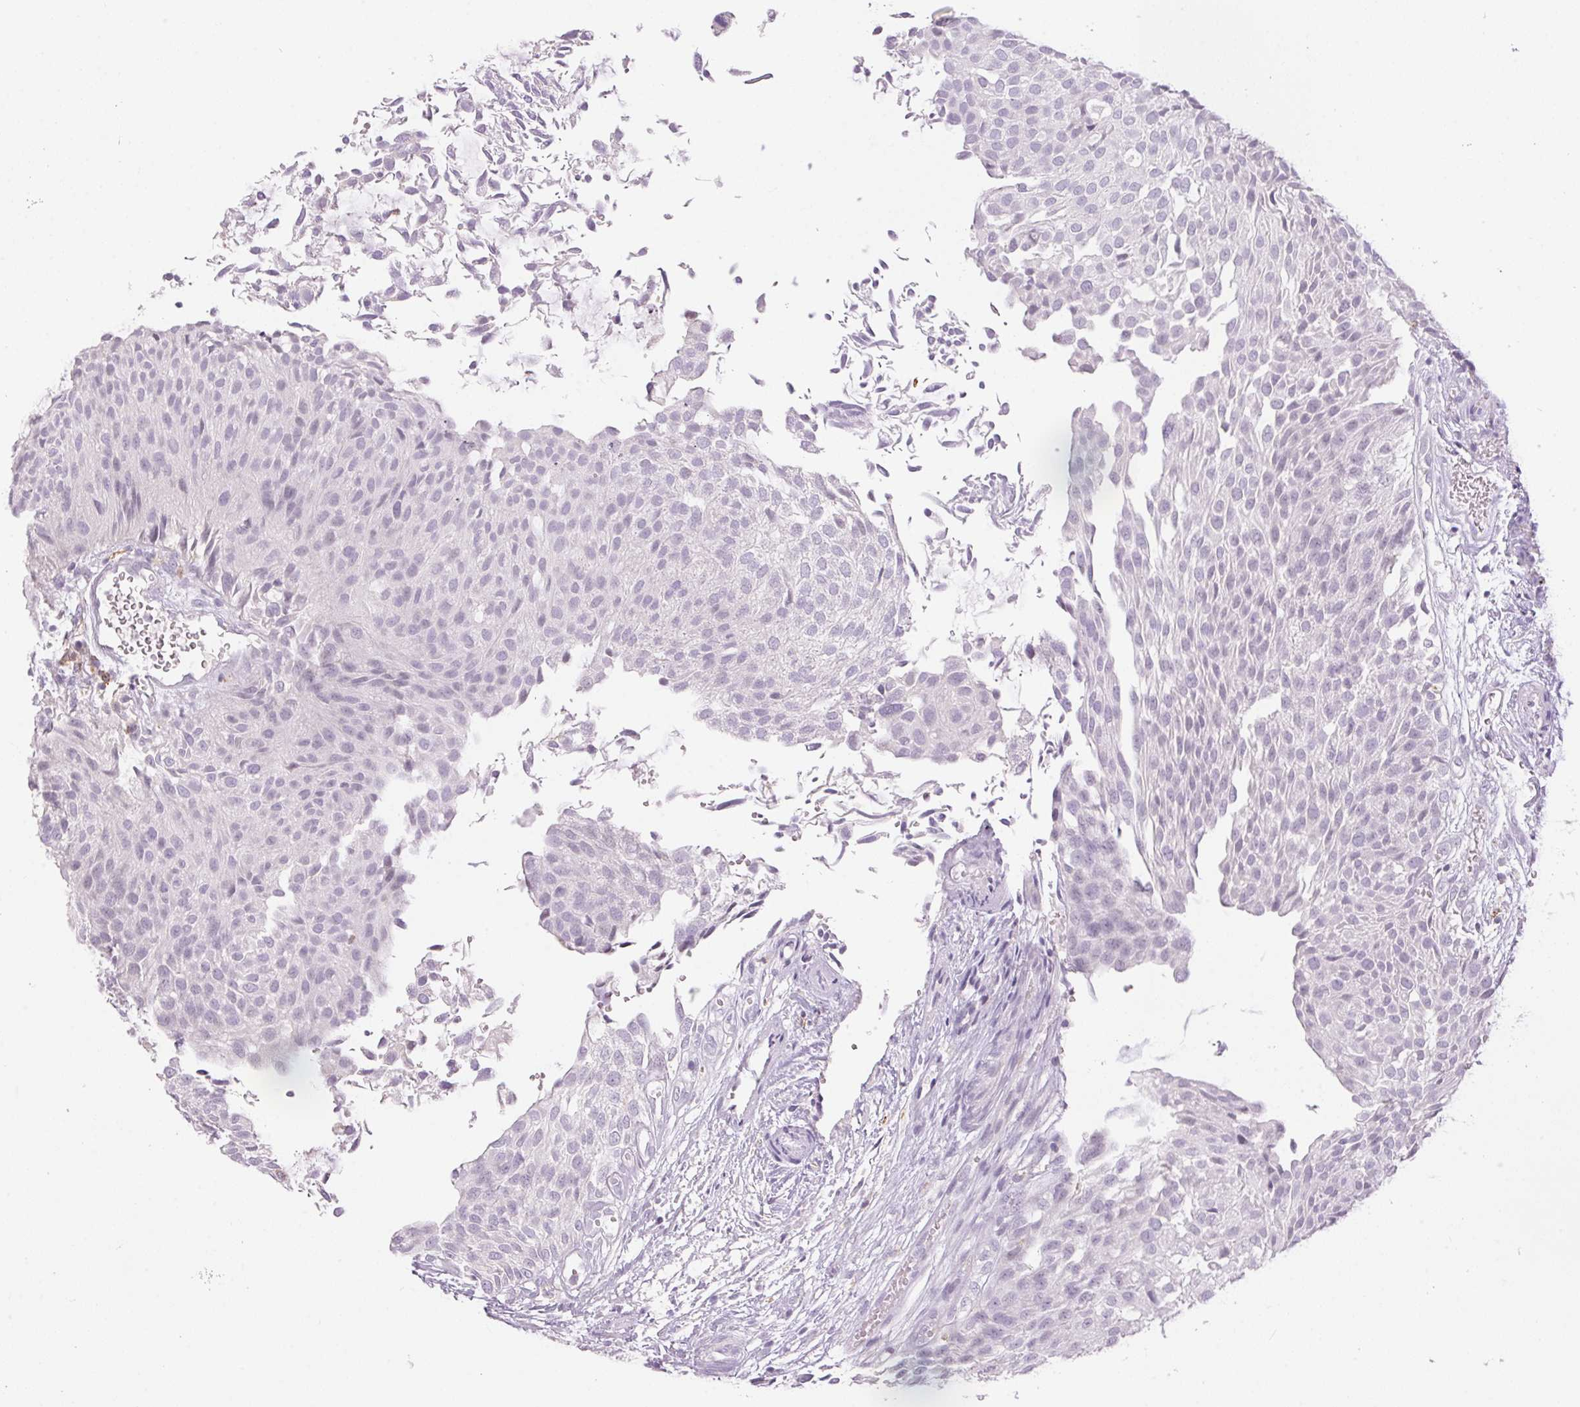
{"staining": {"intensity": "negative", "quantity": "none", "location": "none"}, "tissue": "urothelial cancer", "cell_type": "Tumor cells", "image_type": "cancer", "snomed": [{"axis": "morphology", "description": "Urothelial carcinoma, NOS"}, {"axis": "topography", "description": "Urinary bladder"}], "caption": "DAB (3,3'-diaminobenzidine) immunohistochemical staining of urothelial cancer exhibits no significant positivity in tumor cells.", "gene": "PNLIPRP3", "patient": {"sex": "male", "age": 84}}